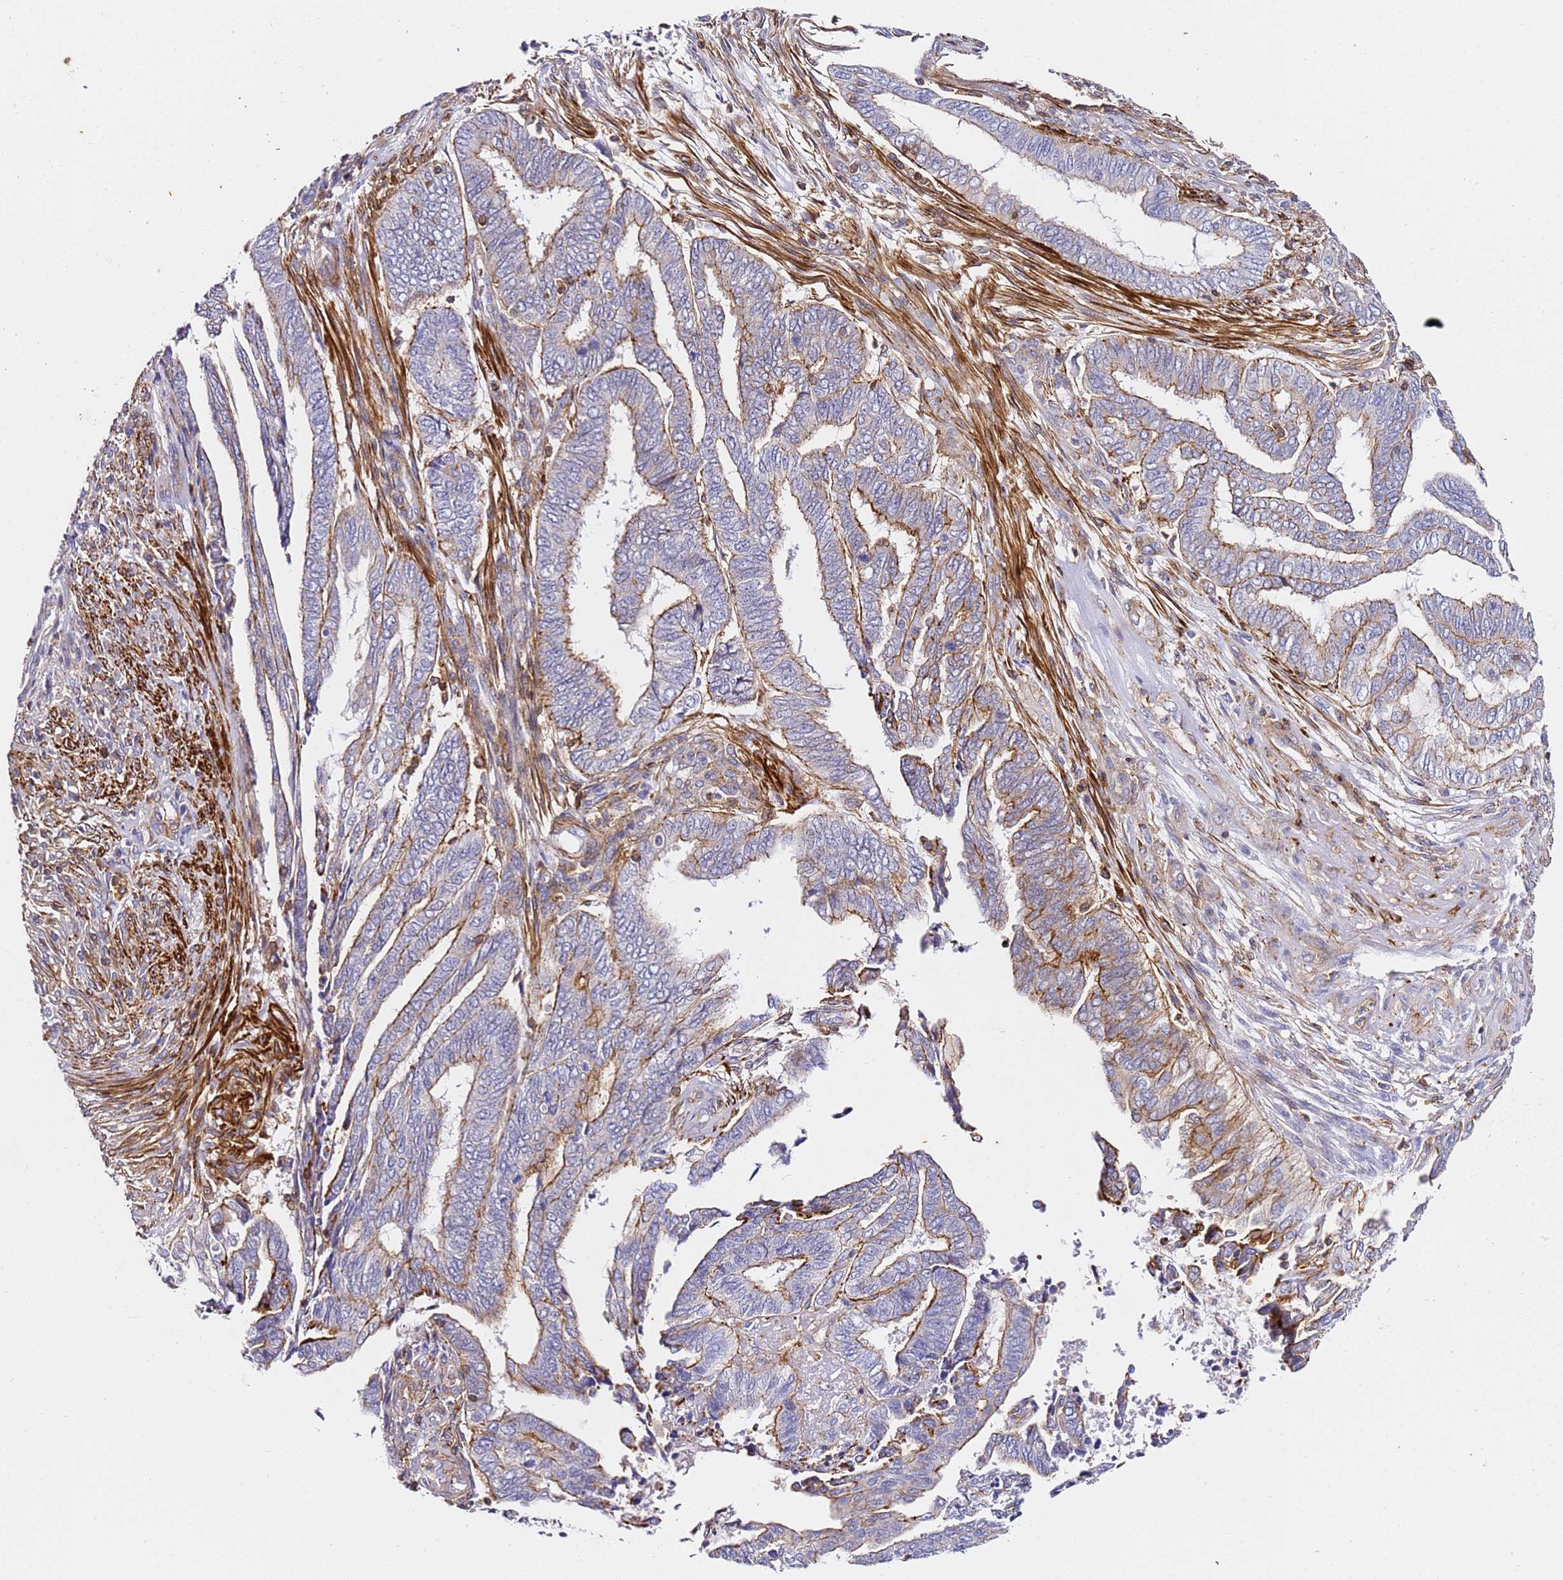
{"staining": {"intensity": "moderate", "quantity": "25%-75%", "location": "cytoplasmic/membranous"}, "tissue": "endometrial cancer", "cell_type": "Tumor cells", "image_type": "cancer", "snomed": [{"axis": "morphology", "description": "Adenocarcinoma, NOS"}, {"axis": "topography", "description": "Uterus"}, {"axis": "topography", "description": "Endometrium"}], "caption": "Moderate cytoplasmic/membranous expression for a protein is identified in approximately 25%-75% of tumor cells of endometrial cancer (adenocarcinoma) using IHC.", "gene": "ZNF671", "patient": {"sex": "female", "age": 70}}